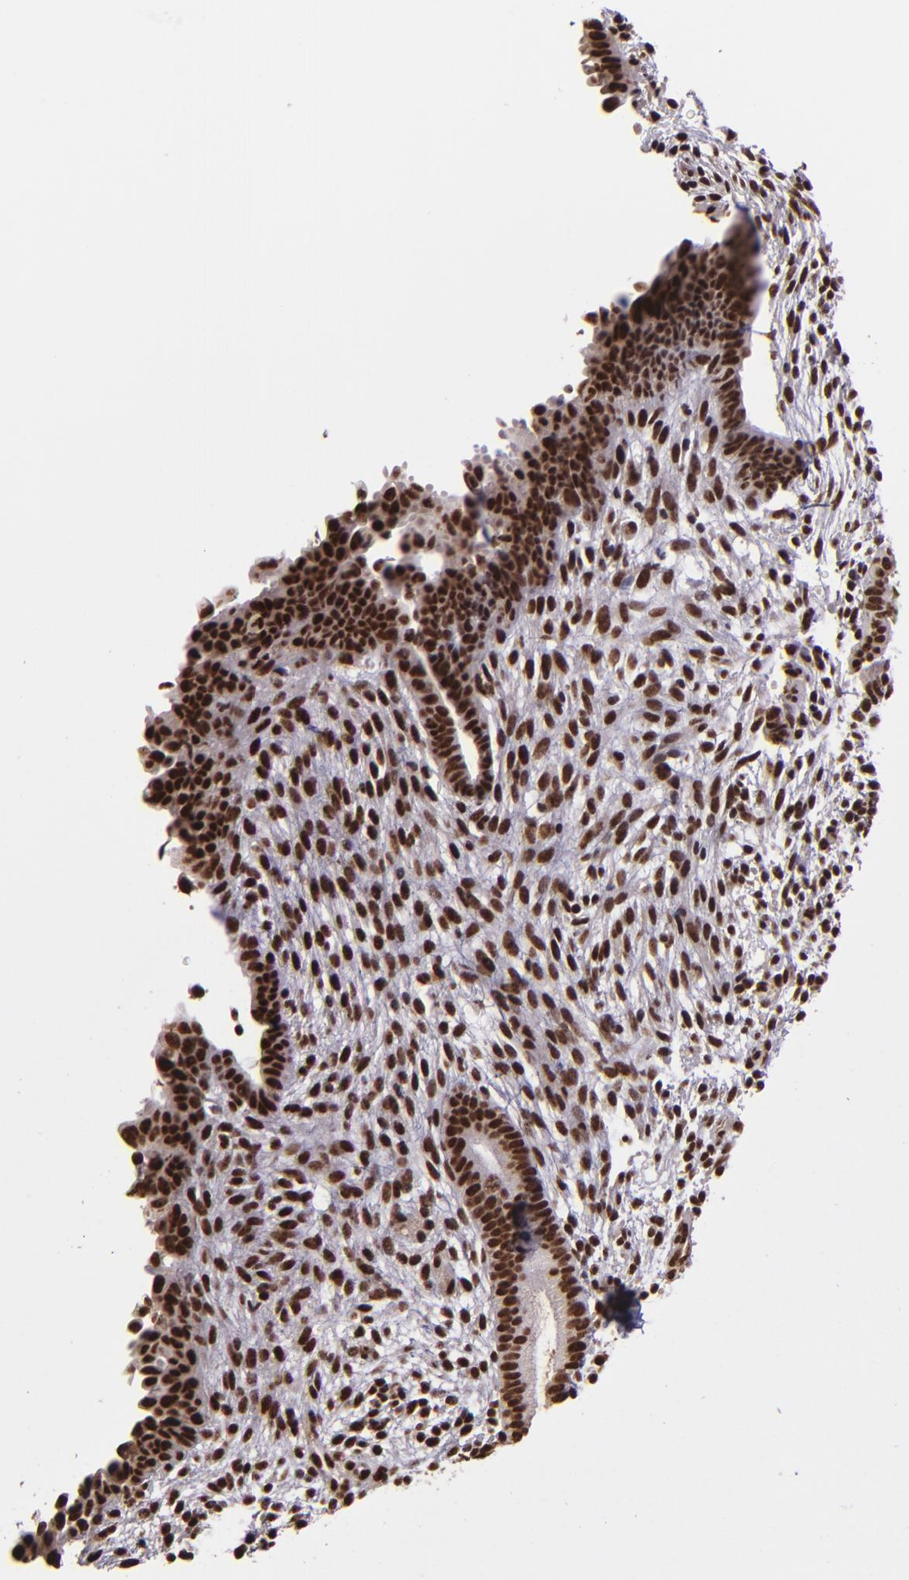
{"staining": {"intensity": "strong", "quantity": ">75%", "location": "nuclear"}, "tissue": "endometrium", "cell_type": "Cells in endometrial stroma", "image_type": "normal", "snomed": [{"axis": "morphology", "description": "Normal tissue, NOS"}, {"axis": "topography", "description": "Smooth muscle"}, {"axis": "topography", "description": "Endometrium"}], "caption": "Cells in endometrial stroma exhibit high levels of strong nuclear staining in approximately >75% of cells in normal endometrium.", "gene": "PQBP1", "patient": {"sex": "female", "age": 57}}